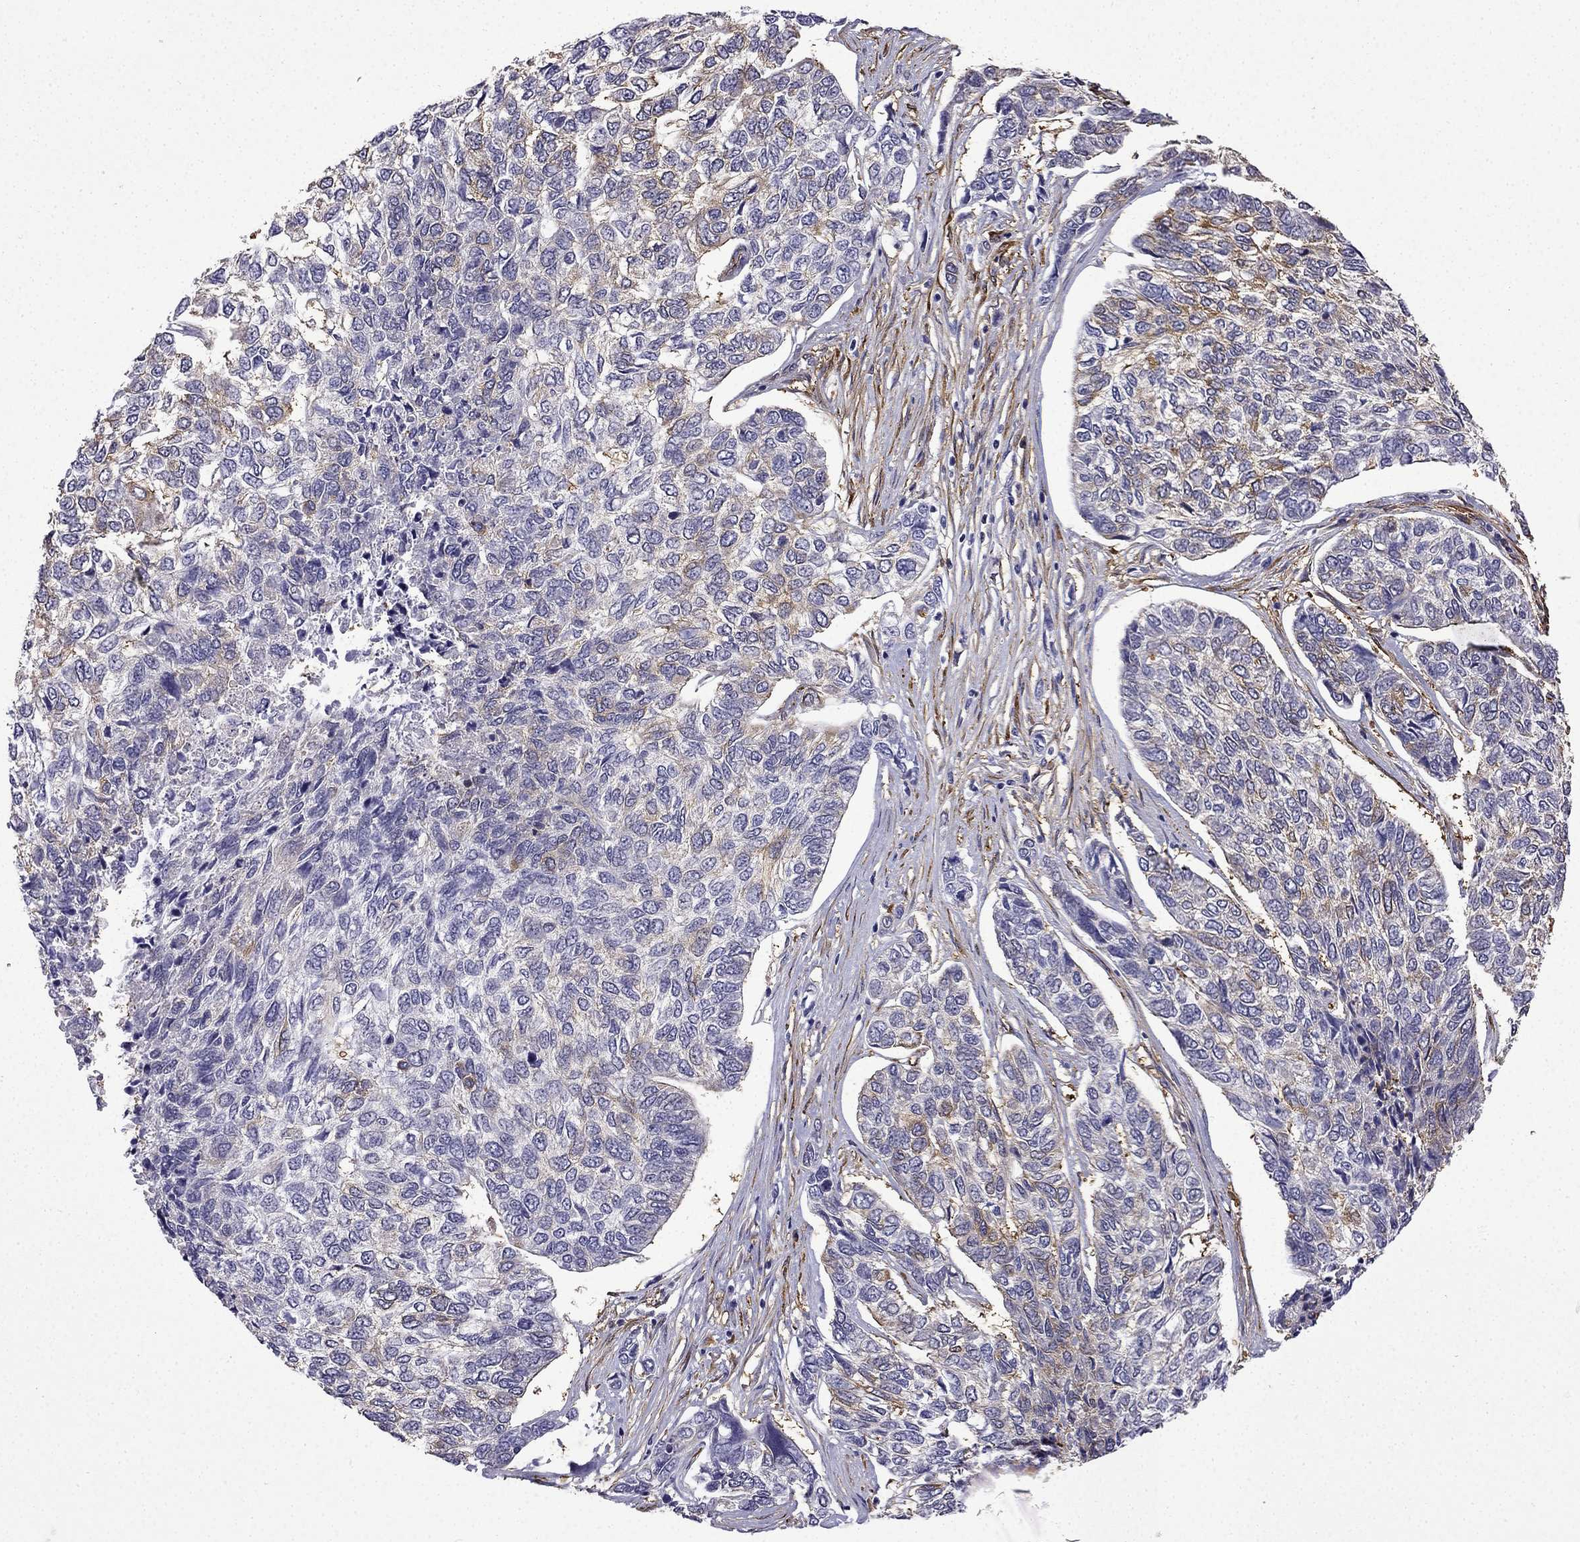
{"staining": {"intensity": "moderate", "quantity": "25%-75%", "location": "cytoplasmic/membranous"}, "tissue": "skin cancer", "cell_type": "Tumor cells", "image_type": "cancer", "snomed": [{"axis": "morphology", "description": "Basal cell carcinoma"}, {"axis": "topography", "description": "Skin"}], "caption": "Basal cell carcinoma (skin) tissue shows moderate cytoplasmic/membranous staining in about 25%-75% of tumor cells, visualized by immunohistochemistry.", "gene": "MAP4", "patient": {"sex": "female", "age": 65}}